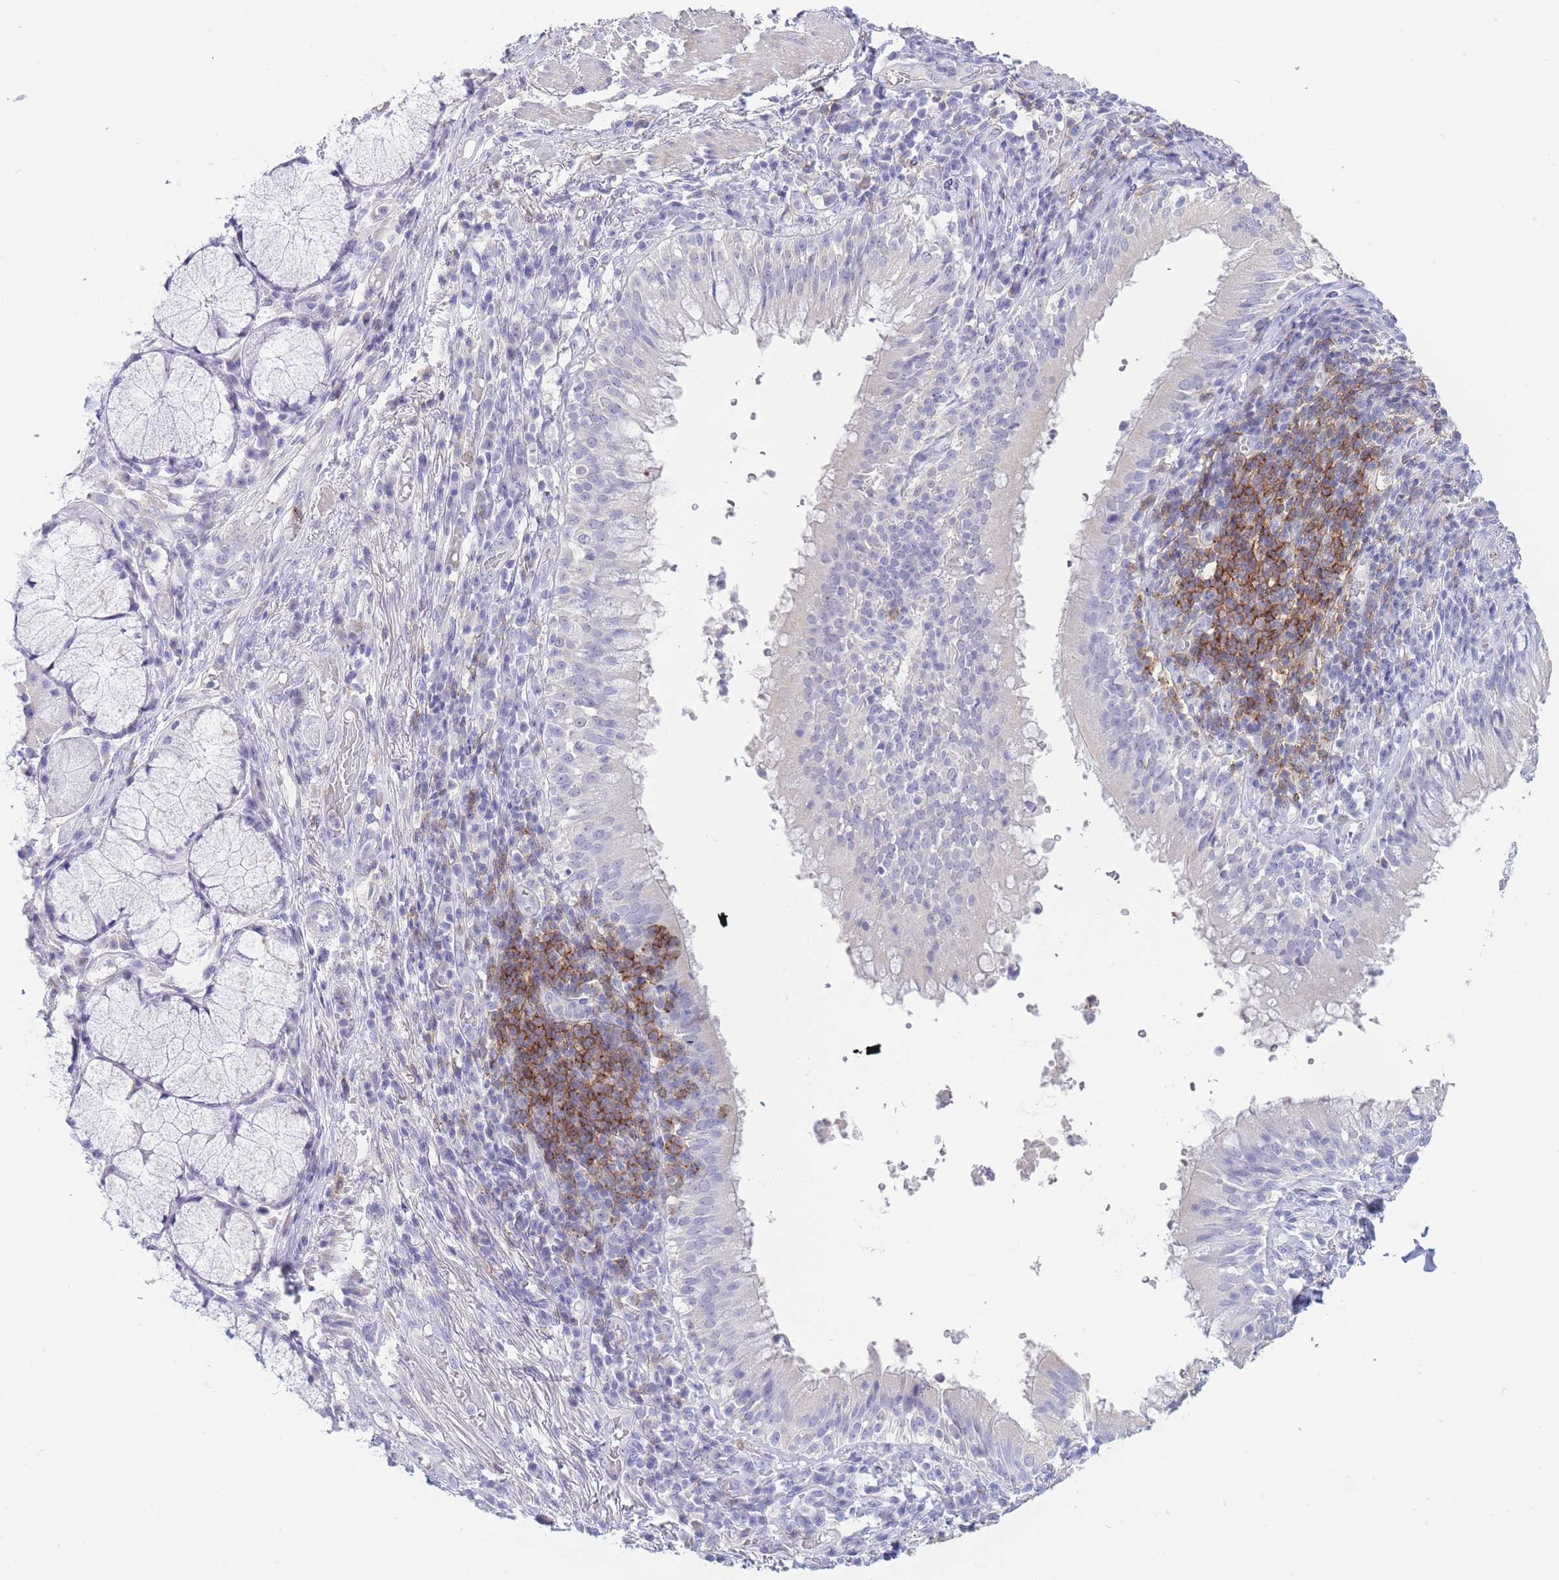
{"staining": {"intensity": "negative", "quantity": "none", "location": "none"}, "tissue": "adipose tissue", "cell_type": "Adipocytes", "image_type": "normal", "snomed": [{"axis": "morphology", "description": "Normal tissue, NOS"}, {"axis": "topography", "description": "Cartilage tissue"}, {"axis": "topography", "description": "Bronchus"}], "caption": "Immunohistochemistry micrograph of normal adipose tissue stained for a protein (brown), which demonstrates no staining in adipocytes.", "gene": "CD37", "patient": {"sex": "male", "age": 56}}